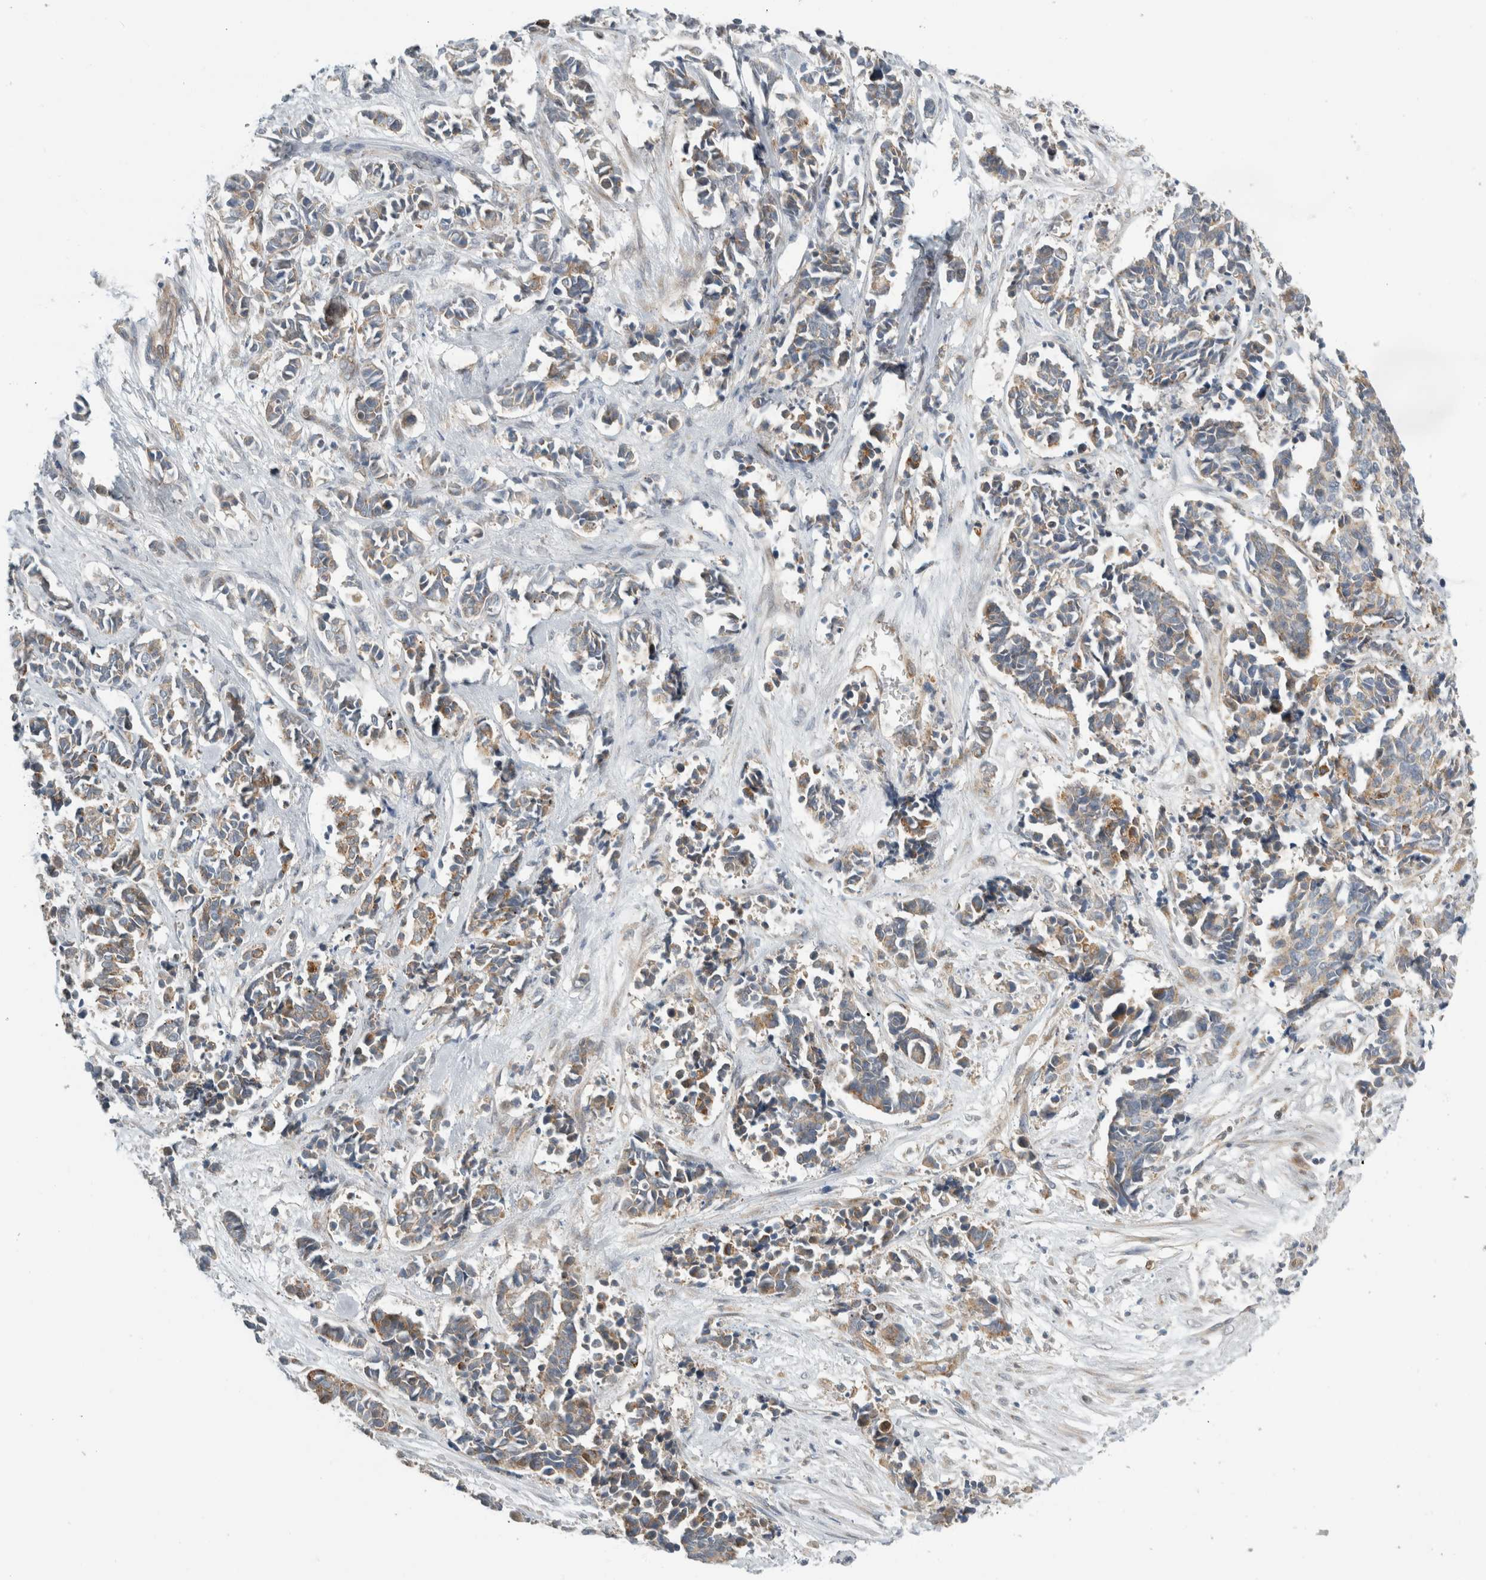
{"staining": {"intensity": "weak", "quantity": "25%-75%", "location": "cytoplasmic/membranous"}, "tissue": "cervical cancer", "cell_type": "Tumor cells", "image_type": "cancer", "snomed": [{"axis": "morphology", "description": "Normal tissue, NOS"}, {"axis": "morphology", "description": "Squamous cell carcinoma, NOS"}, {"axis": "topography", "description": "Cervix"}], "caption": "Protein staining of cervical cancer (squamous cell carcinoma) tissue shows weak cytoplasmic/membranous staining in about 25%-75% of tumor cells. (DAB IHC with brightfield microscopy, high magnification).", "gene": "KPNA5", "patient": {"sex": "female", "age": 35}}